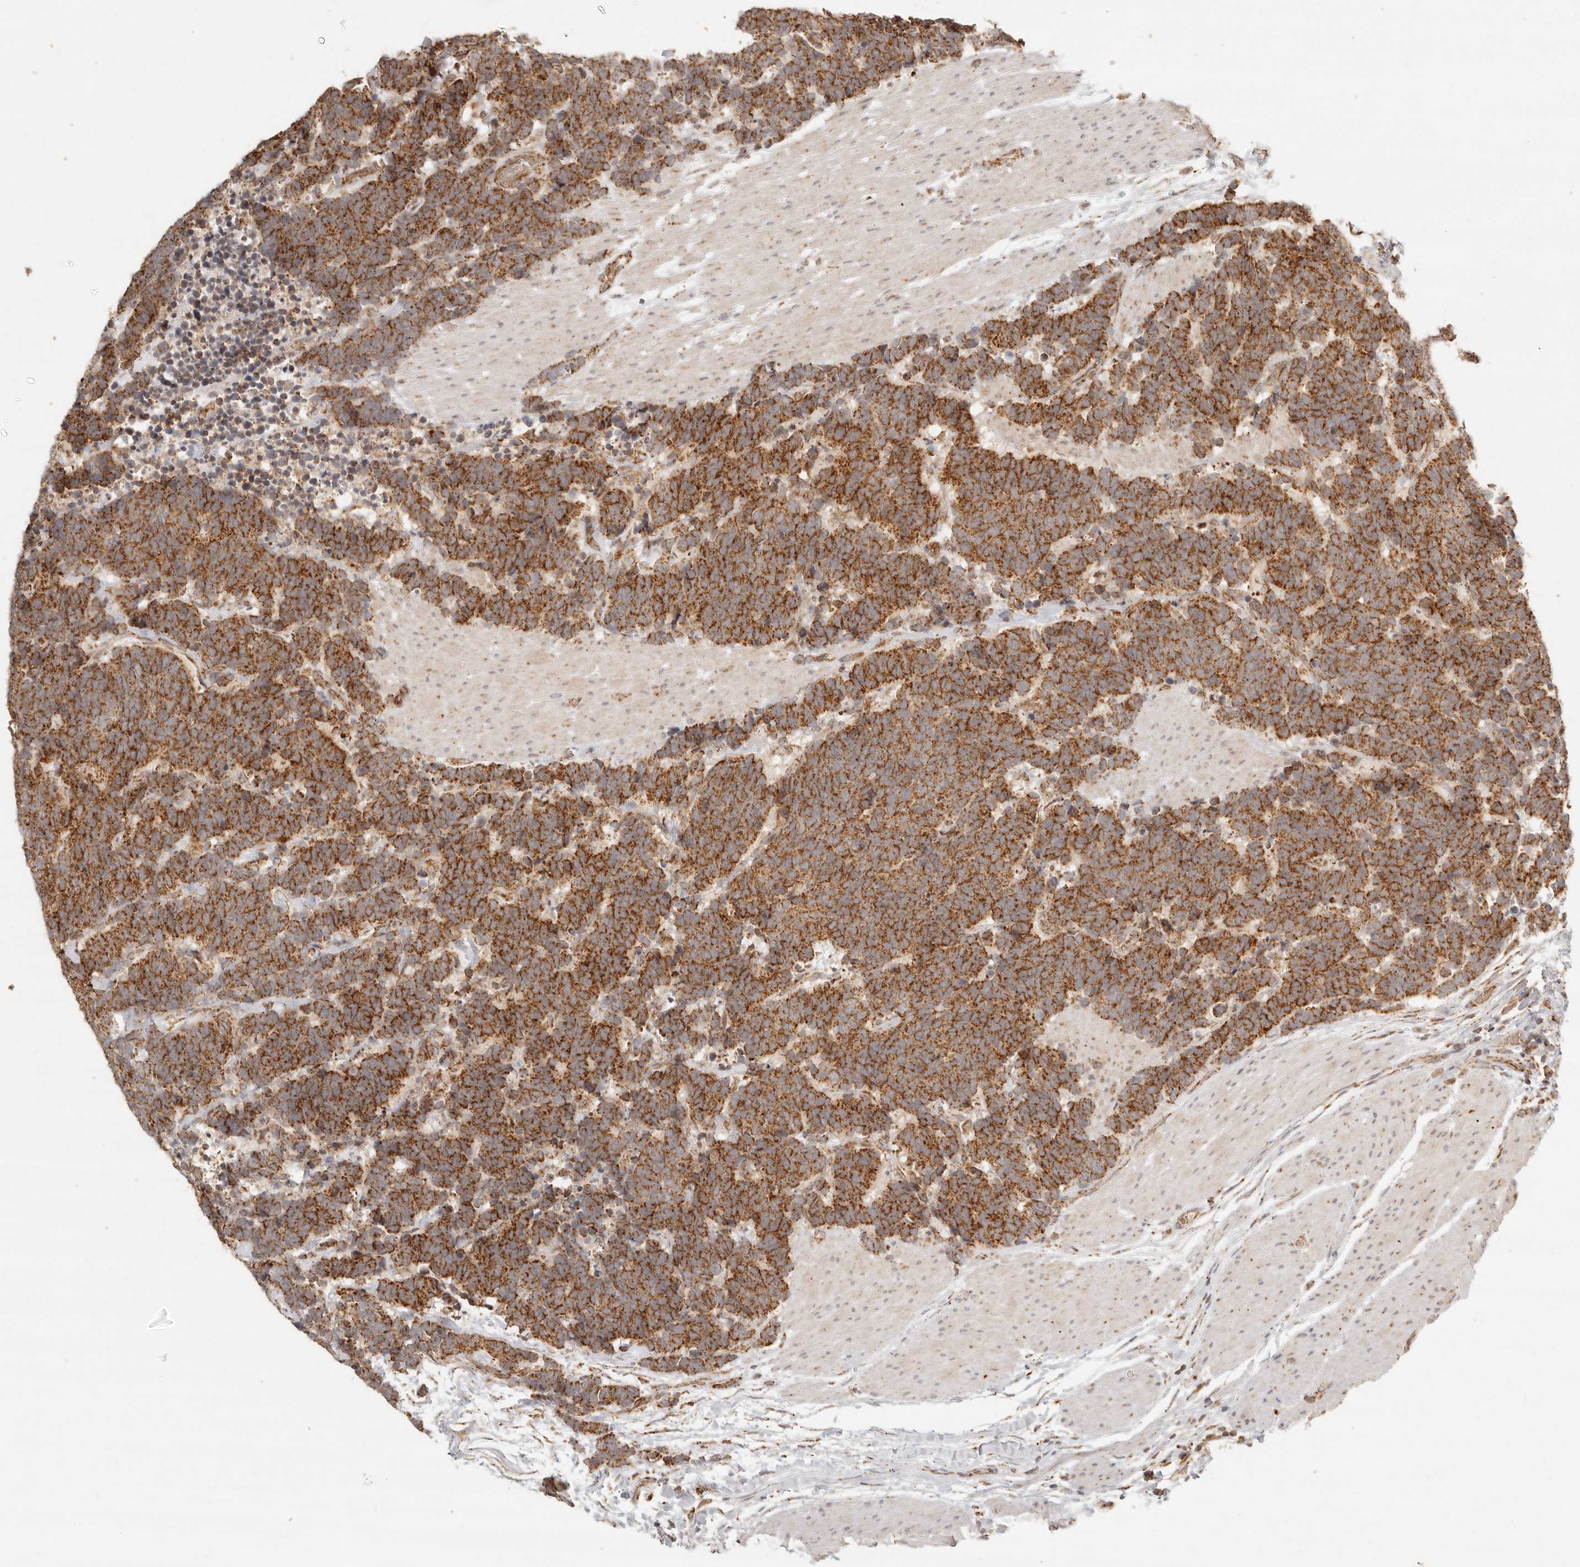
{"staining": {"intensity": "strong", "quantity": ">75%", "location": "cytoplasmic/membranous"}, "tissue": "carcinoid", "cell_type": "Tumor cells", "image_type": "cancer", "snomed": [{"axis": "morphology", "description": "Carcinoma, NOS"}, {"axis": "morphology", "description": "Carcinoid, malignant, NOS"}, {"axis": "topography", "description": "Urinary bladder"}], "caption": "IHC image of human carcinoid (malignant) stained for a protein (brown), which shows high levels of strong cytoplasmic/membranous positivity in about >75% of tumor cells.", "gene": "MRPL55", "patient": {"sex": "male", "age": 57}}